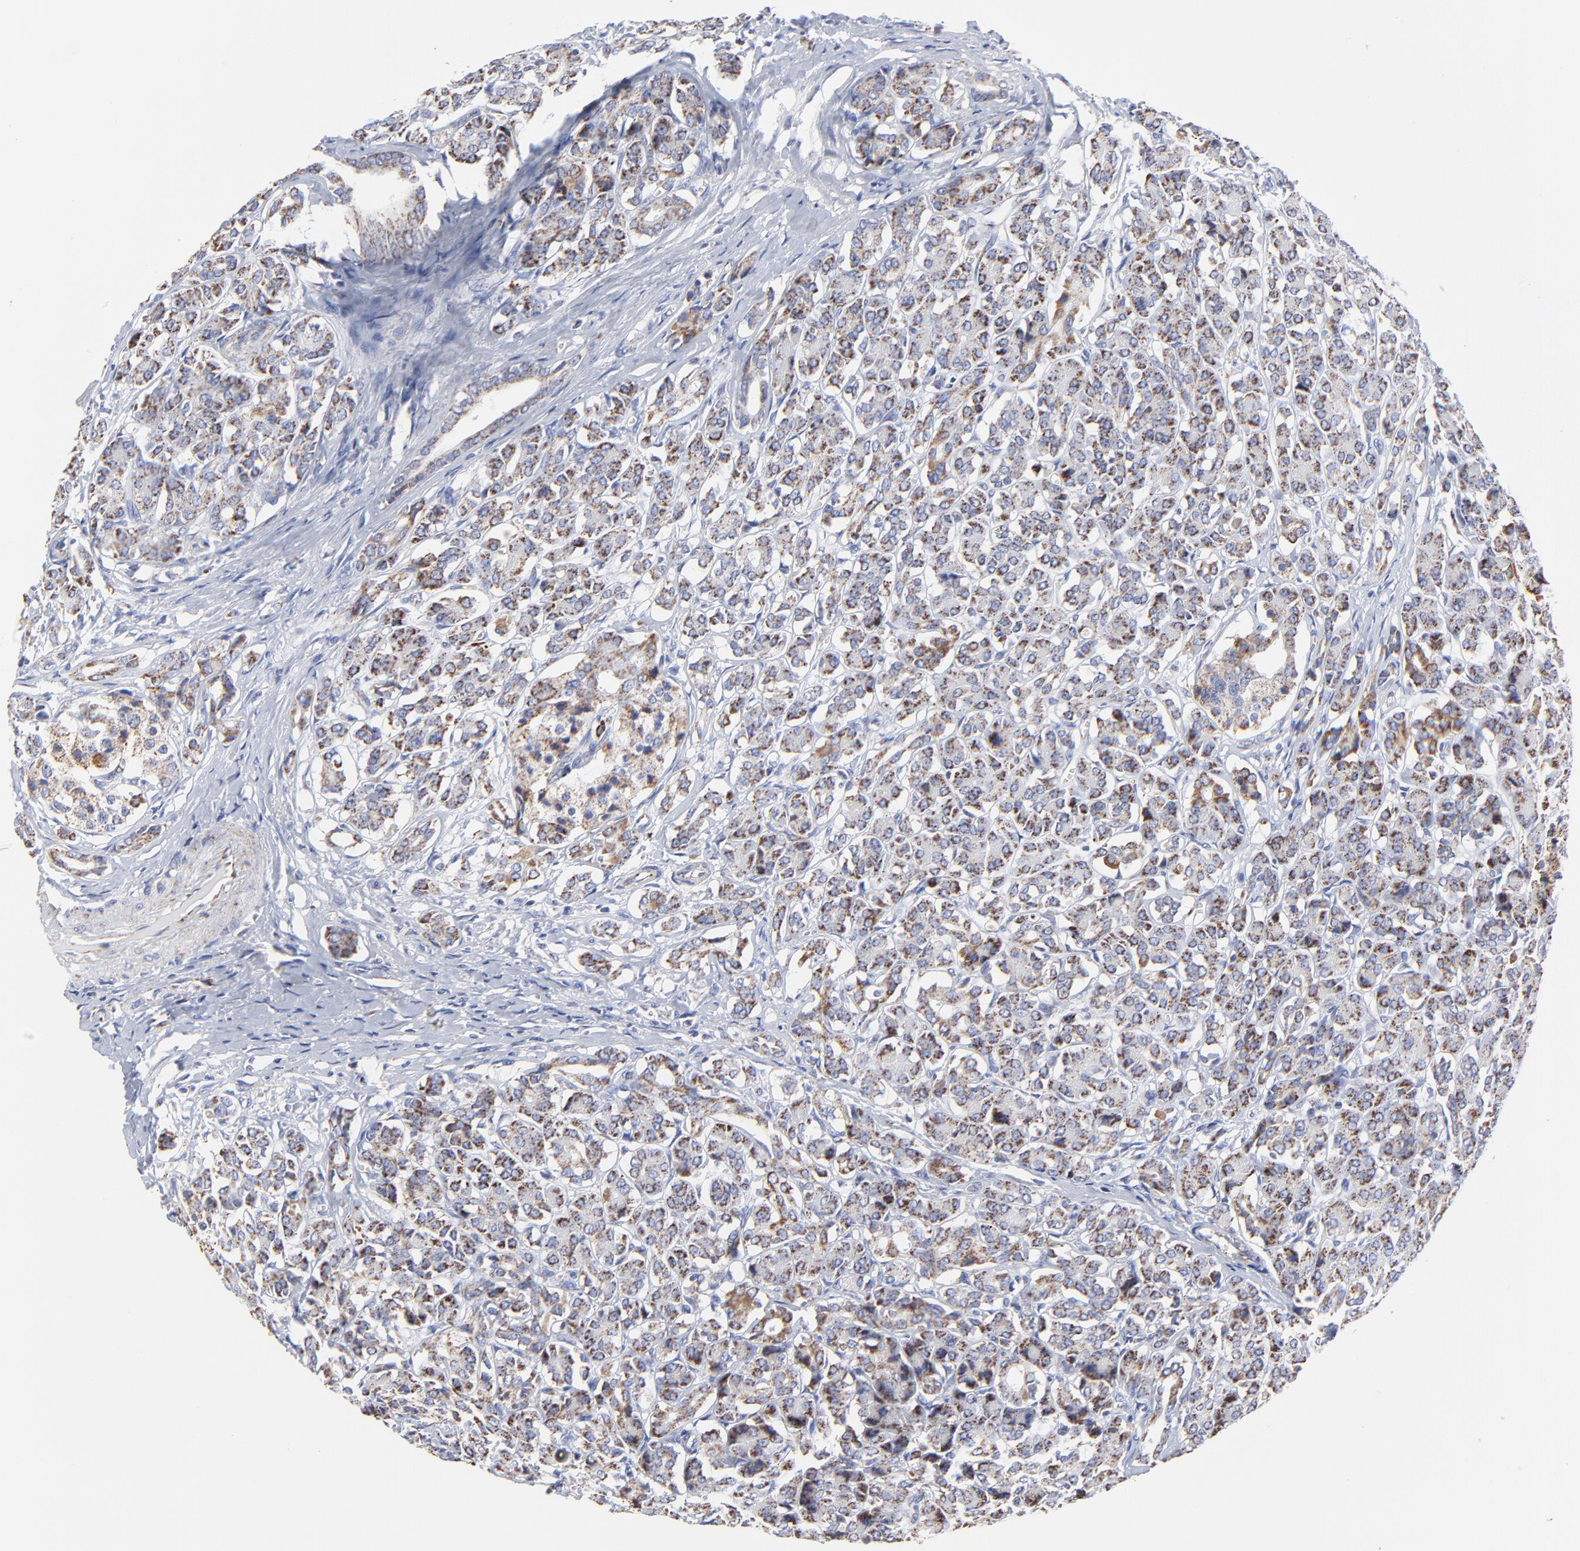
{"staining": {"intensity": "weak", "quantity": ">75%", "location": "cytoplasmic/membranous"}, "tissue": "pancreas", "cell_type": "Exocrine glandular cells", "image_type": "normal", "snomed": [{"axis": "morphology", "description": "Normal tissue, NOS"}, {"axis": "topography", "description": "Lymph node"}, {"axis": "topography", "description": "Pancreas"}], "caption": "Exocrine glandular cells demonstrate low levels of weak cytoplasmic/membranous staining in approximately >75% of cells in unremarkable human pancreas.", "gene": "PINK1", "patient": {"sex": "male", "age": 59}}